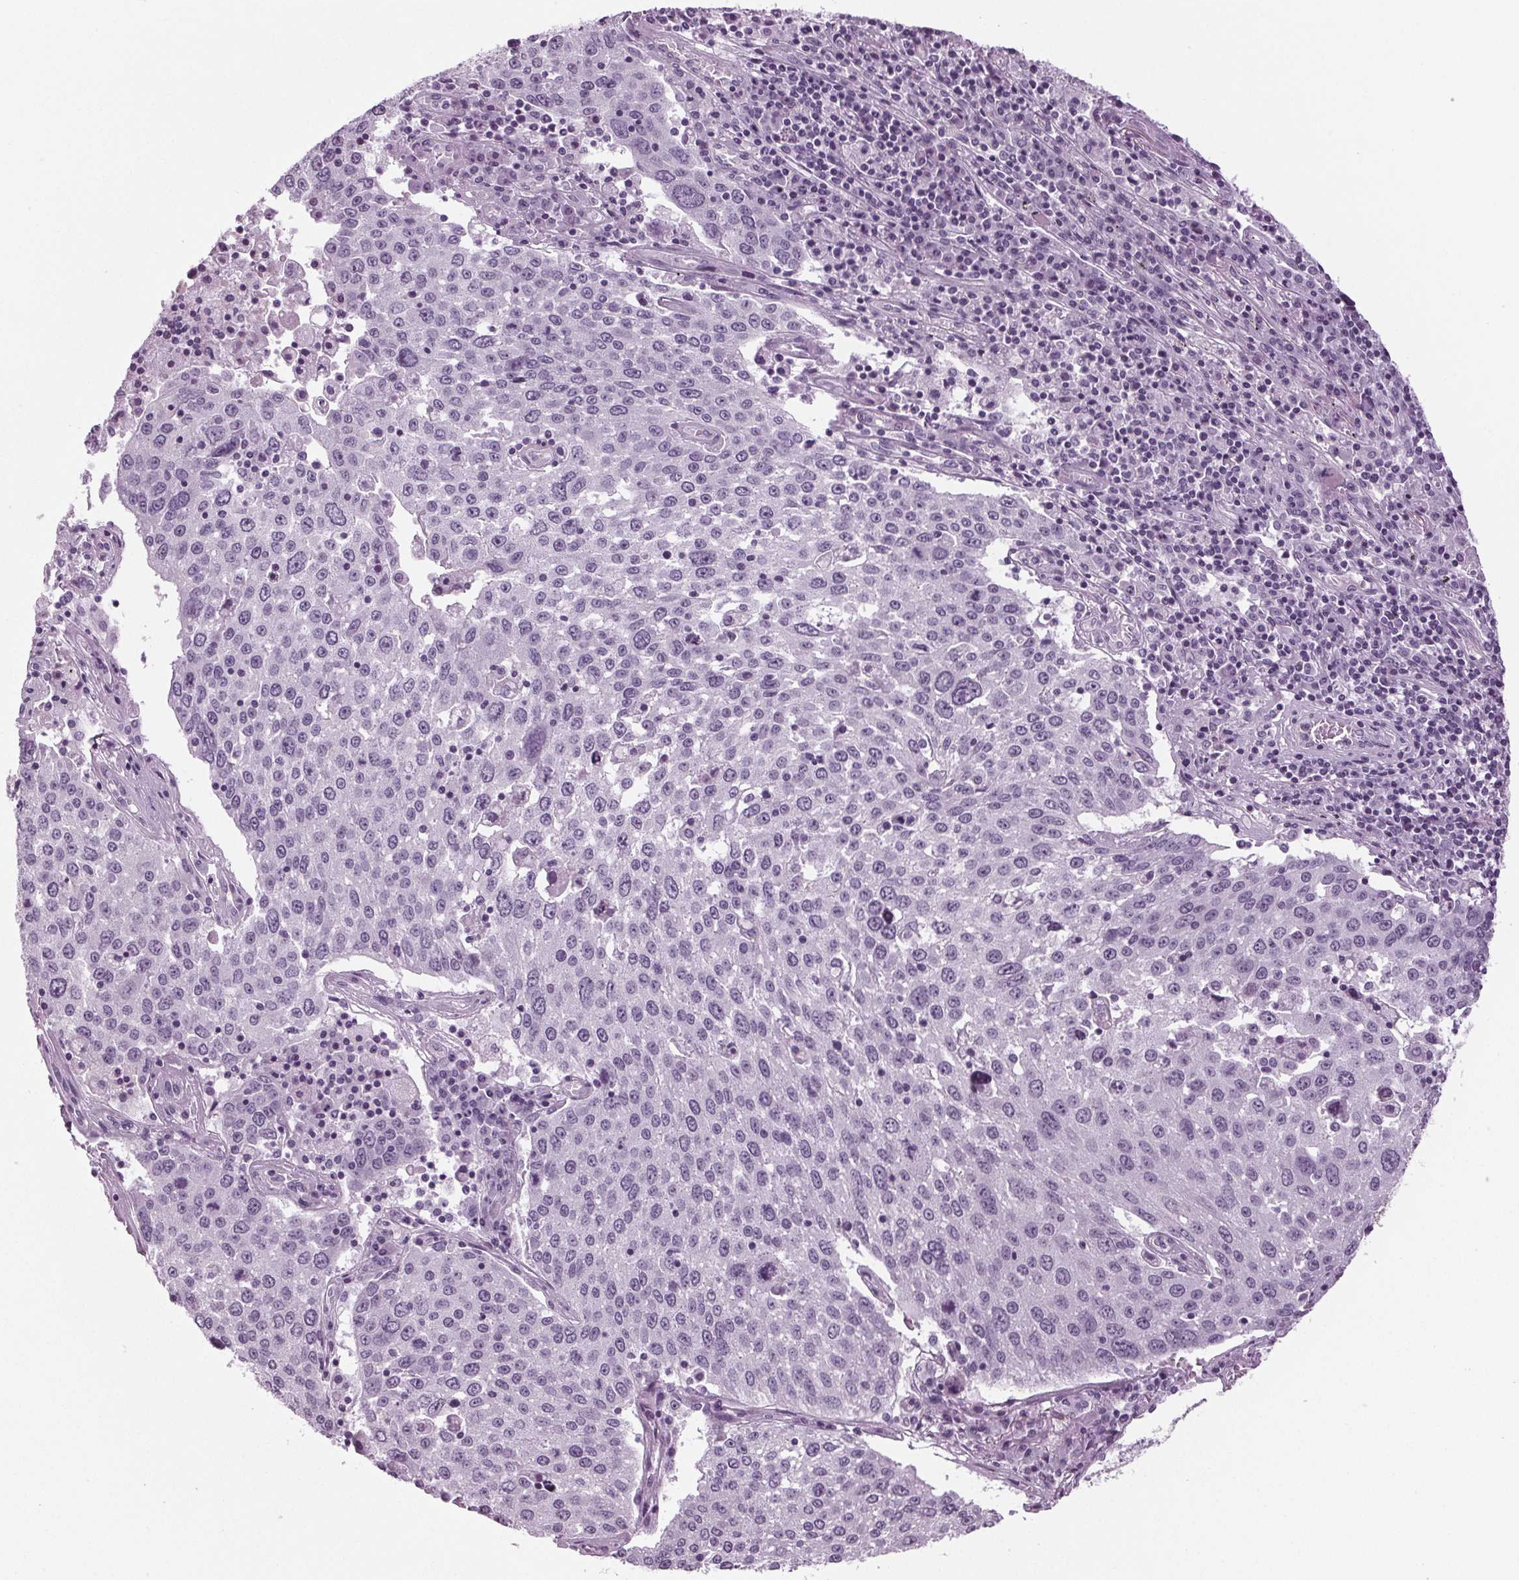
{"staining": {"intensity": "negative", "quantity": "none", "location": "none"}, "tissue": "lung cancer", "cell_type": "Tumor cells", "image_type": "cancer", "snomed": [{"axis": "morphology", "description": "Squamous cell carcinoma, NOS"}, {"axis": "topography", "description": "Lung"}], "caption": "Tumor cells show no significant positivity in lung squamous cell carcinoma.", "gene": "BHLHE22", "patient": {"sex": "male", "age": 65}}